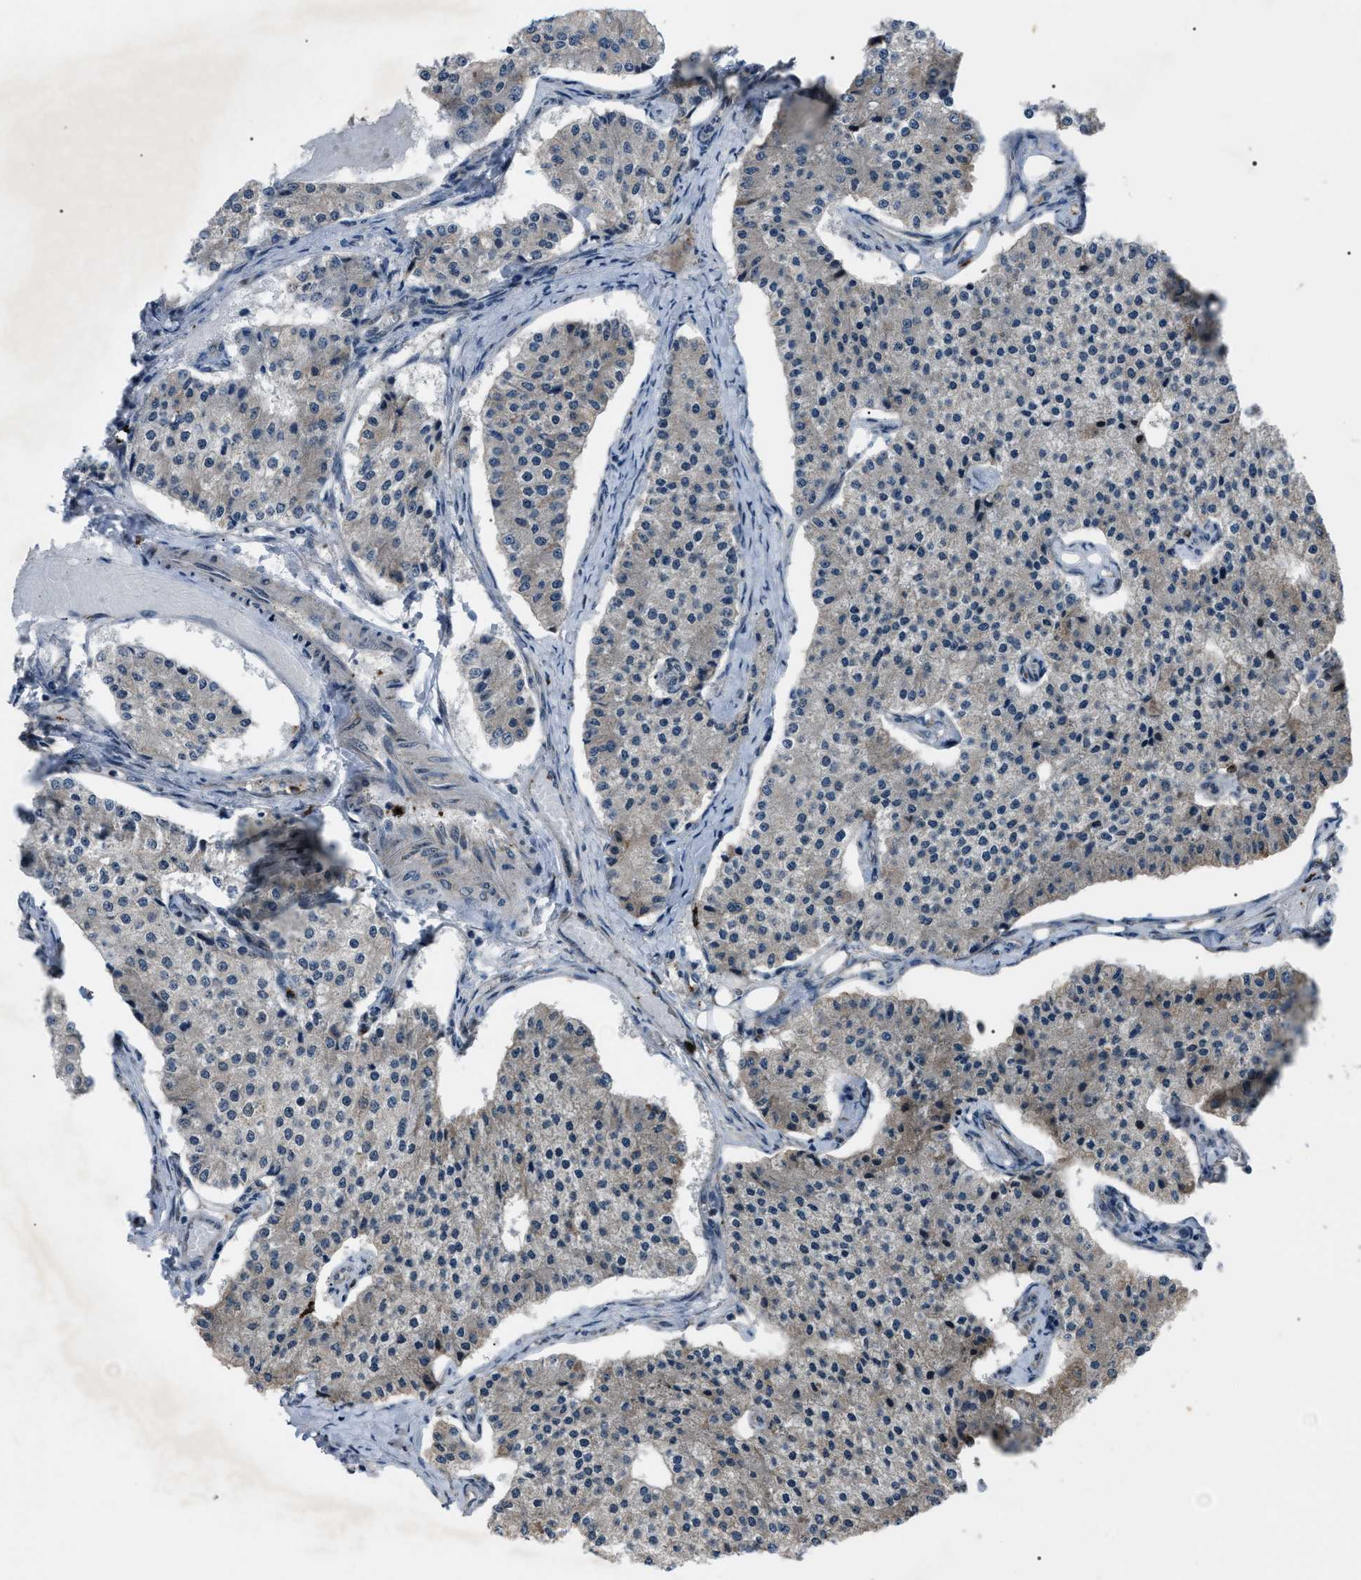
{"staining": {"intensity": "weak", "quantity": "<25%", "location": "cytoplasmic/membranous"}, "tissue": "carcinoid", "cell_type": "Tumor cells", "image_type": "cancer", "snomed": [{"axis": "morphology", "description": "Carcinoid, malignant, NOS"}, {"axis": "topography", "description": "Colon"}], "caption": "Immunohistochemistry (IHC) histopathology image of human carcinoid stained for a protein (brown), which reveals no expression in tumor cells.", "gene": "ZFAND2A", "patient": {"sex": "female", "age": 52}}